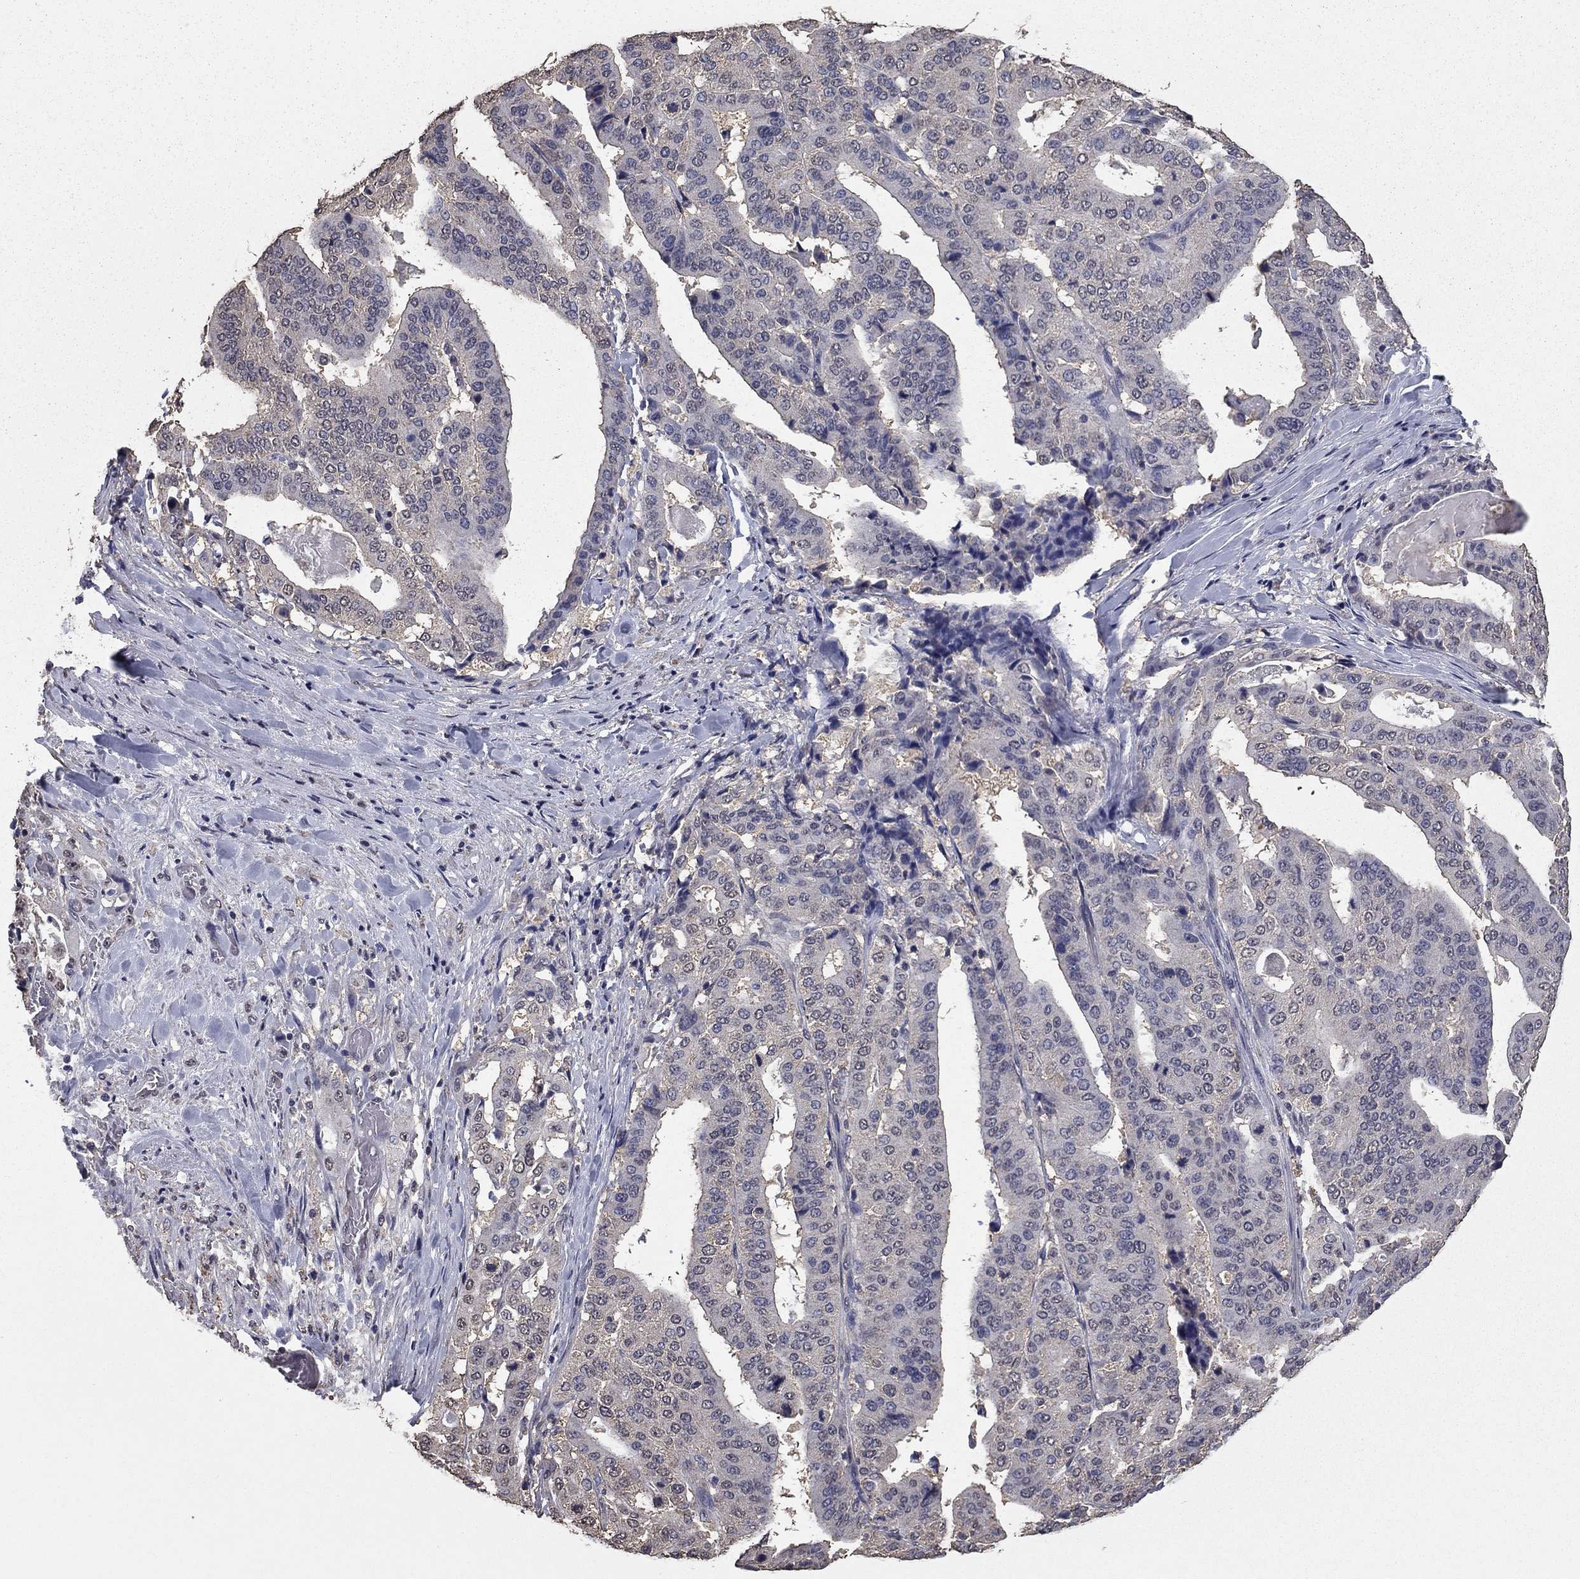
{"staining": {"intensity": "negative", "quantity": "none", "location": "none"}, "tissue": "stomach cancer", "cell_type": "Tumor cells", "image_type": "cancer", "snomed": [{"axis": "morphology", "description": "Adenocarcinoma, NOS"}, {"axis": "topography", "description": "Stomach"}], "caption": "Tumor cells show no significant positivity in stomach adenocarcinoma. The staining was performed using DAB (3,3'-diaminobenzidine) to visualize the protein expression in brown, while the nuclei were stained in blue with hematoxylin (Magnification: 20x).", "gene": "MFAP3L", "patient": {"sex": "male", "age": 48}}